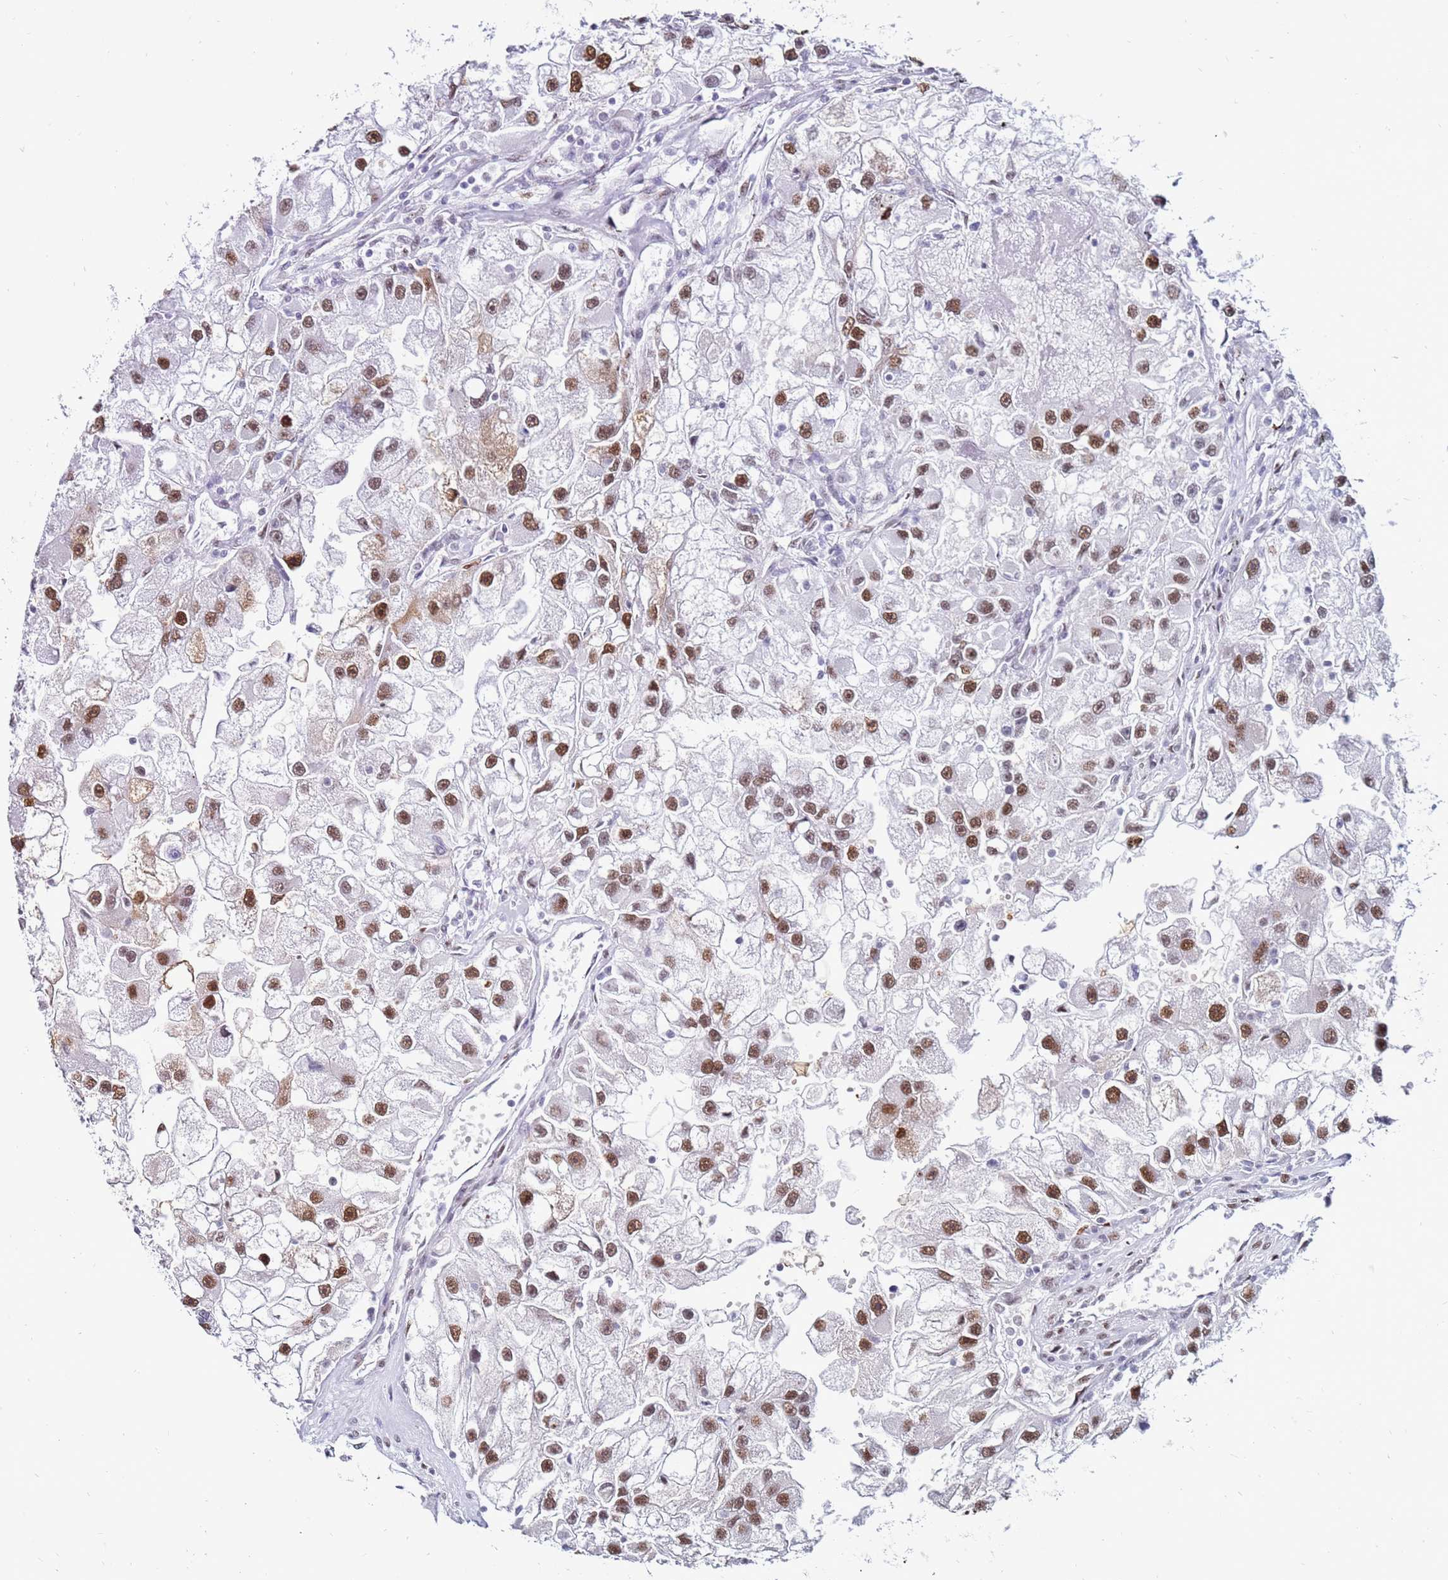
{"staining": {"intensity": "moderate", "quantity": ">75%", "location": "nuclear"}, "tissue": "renal cancer", "cell_type": "Tumor cells", "image_type": "cancer", "snomed": [{"axis": "morphology", "description": "Adenocarcinoma, NOS"}, {"axis": "topography", "description": "Kidney"}], "caption": "Renal cancer (adenocarcinoma) tissue shows moderate nuclear expression in about >75% of tumor cells, visualized by immunohistochemistry.", "gene": "KPNA4", "patient": {"sex": "male", "age": 63}}